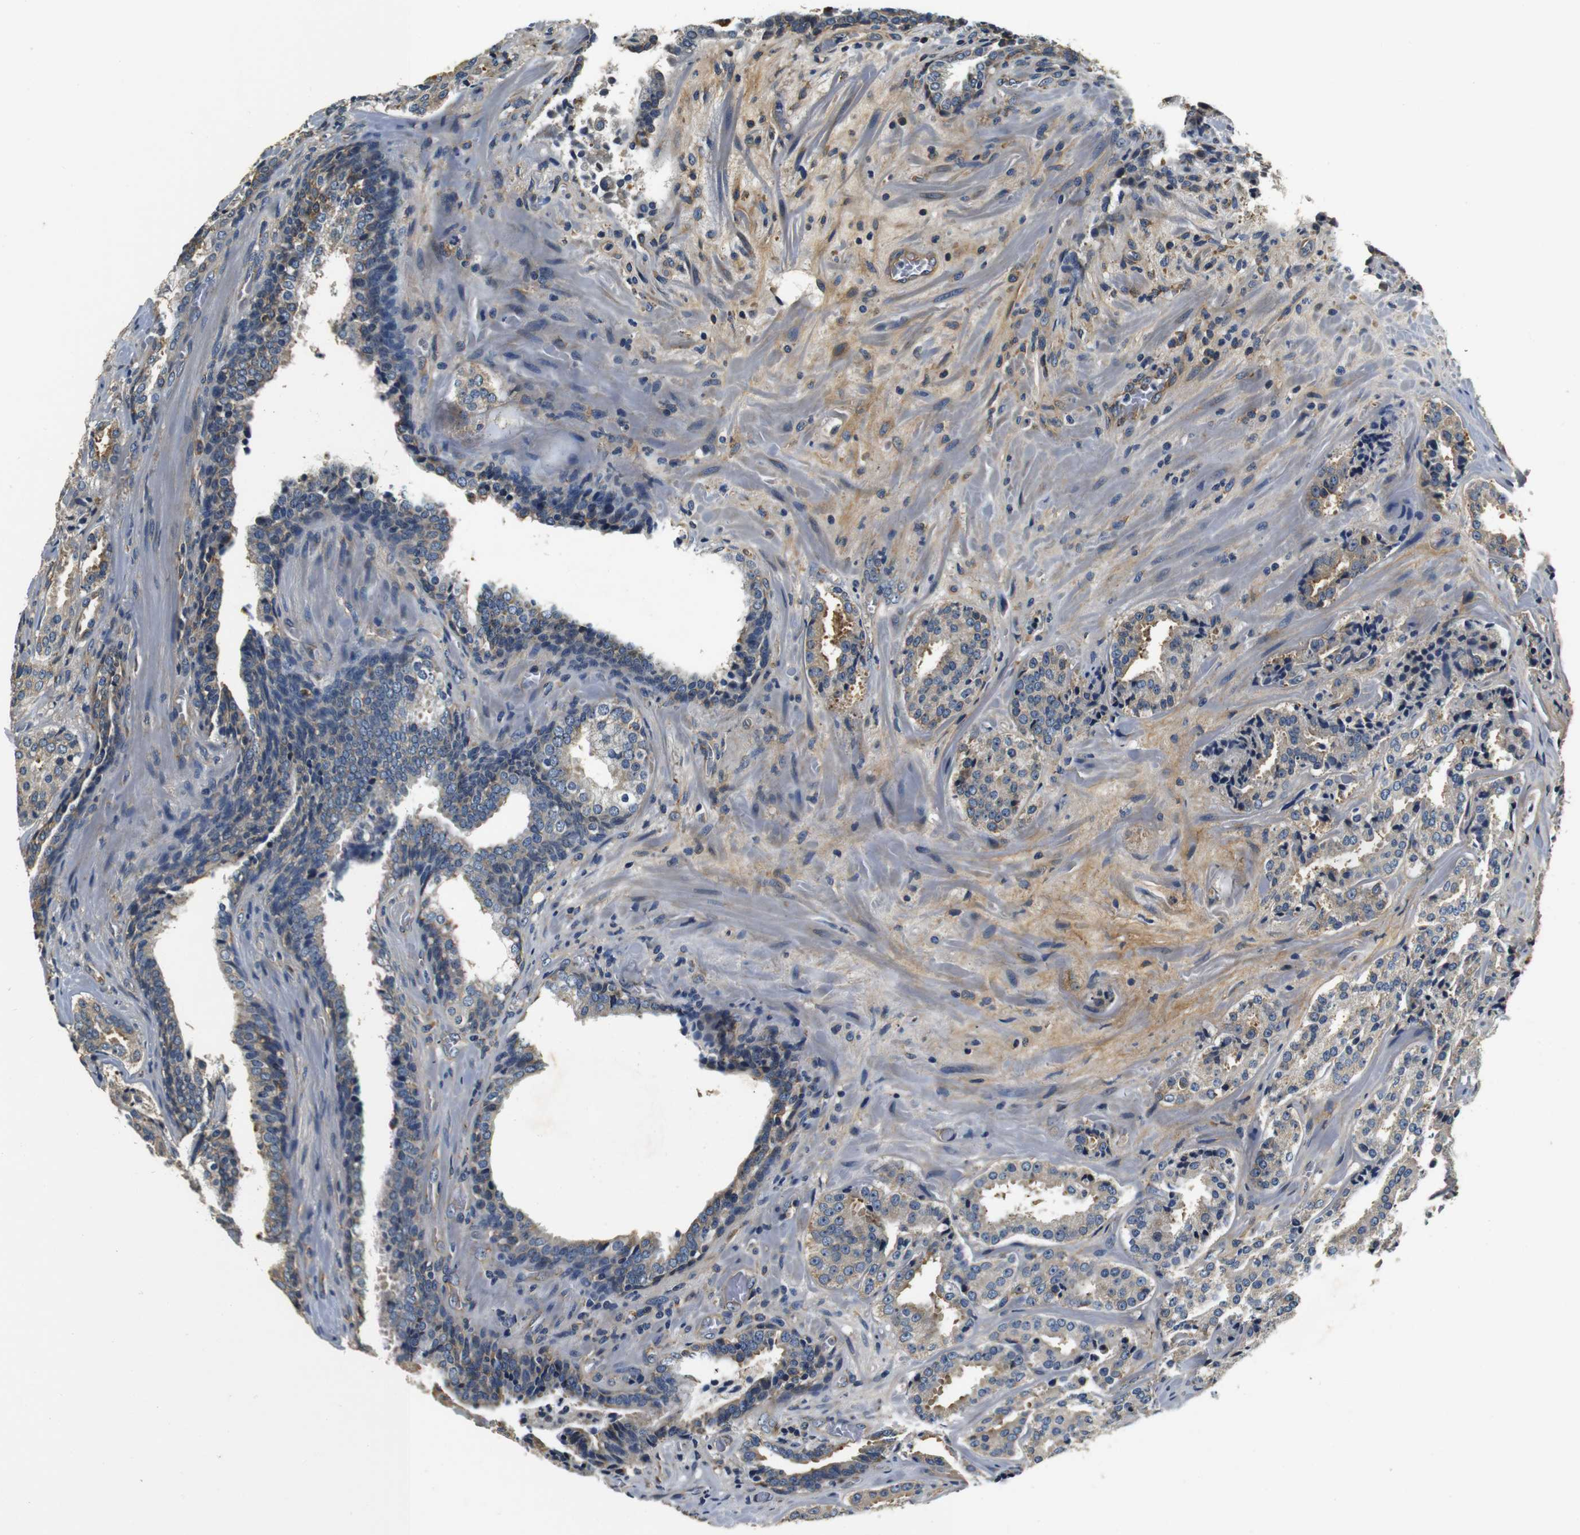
{"staining": {"intensity": "moderate", "quantity": "25%-75%", "location": "cytoplasmic/membranous"}, "tissue": "prostate cancer", "cell_type": "Tumor cells", "image_type": "cancer", "snomed": [{"axis": "morphology", "description": "Adenocarcinoma, High grade"}, {"axis": "topography", "description": "Prostate"}], "caption": "Moderate cytoplasmic/membranous protein positivity is present in about 25%-75% of tumor cells in high-grade adenocarcinoma (prostate).", "gene": "COL1A1", "patient": {"sex": "male", "age": 60}}